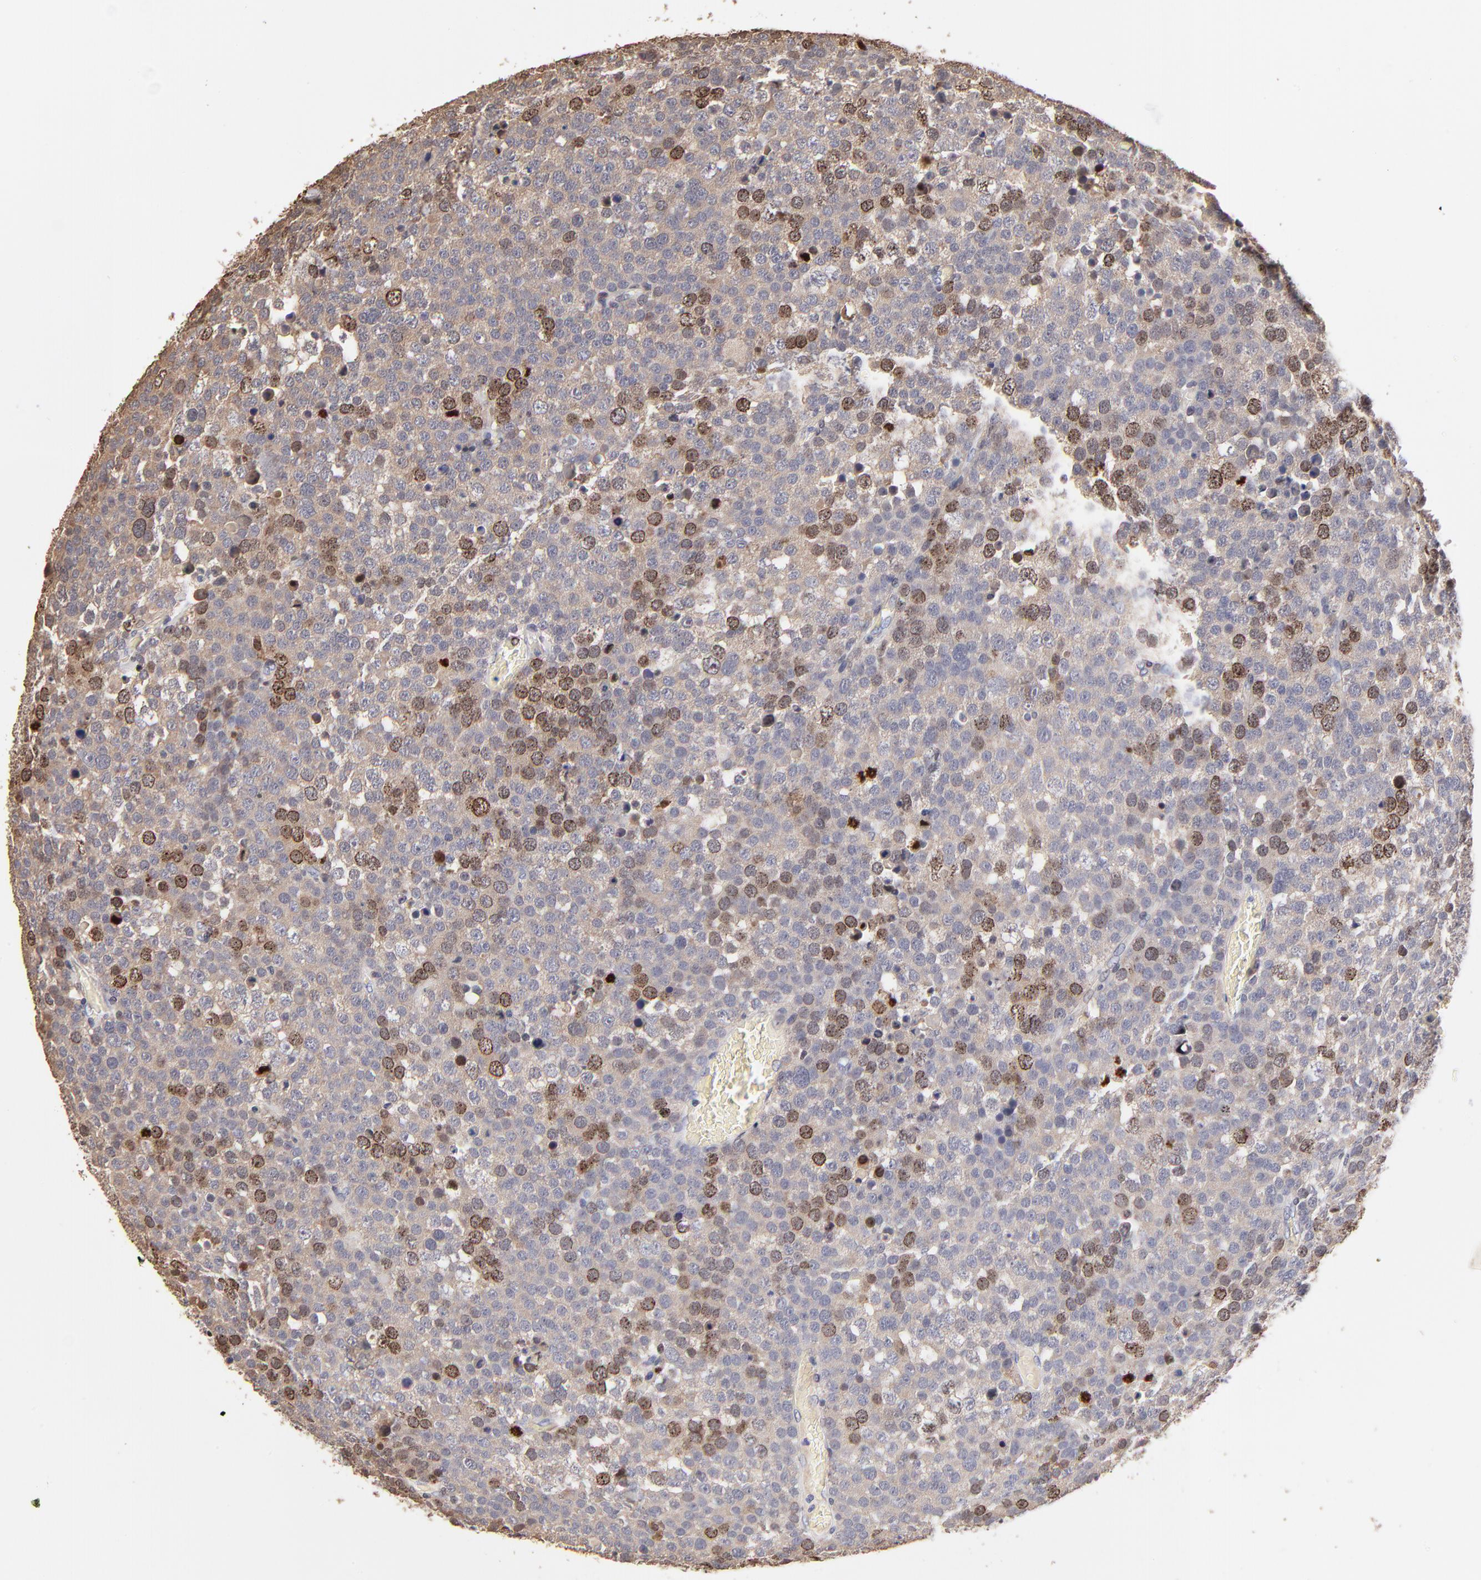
{"staining": {"intensity": "moderate", "quantity": "<25%", "location": "nuclear"}, "tissue": "testis cancer", "cell_type": "Tumor cells", "image_type": "cancer", "snomed": [{"axis": "morphology", "description": "Seminoma, NOS"}, {"axis": "topography", "description": "Testis"}], "caption": "IHC of human testis seminoma displays low levels of moderate nuclear positivity in about <25% of tumor cells. (Stains: DAB (3,3'-diaminobenzidine) in brown, nuclei in blue, Microscopy: brightfield microscopy at high magnification).", "gene": "BIRC5", "patient": {"sex": "male", "age": 71}}